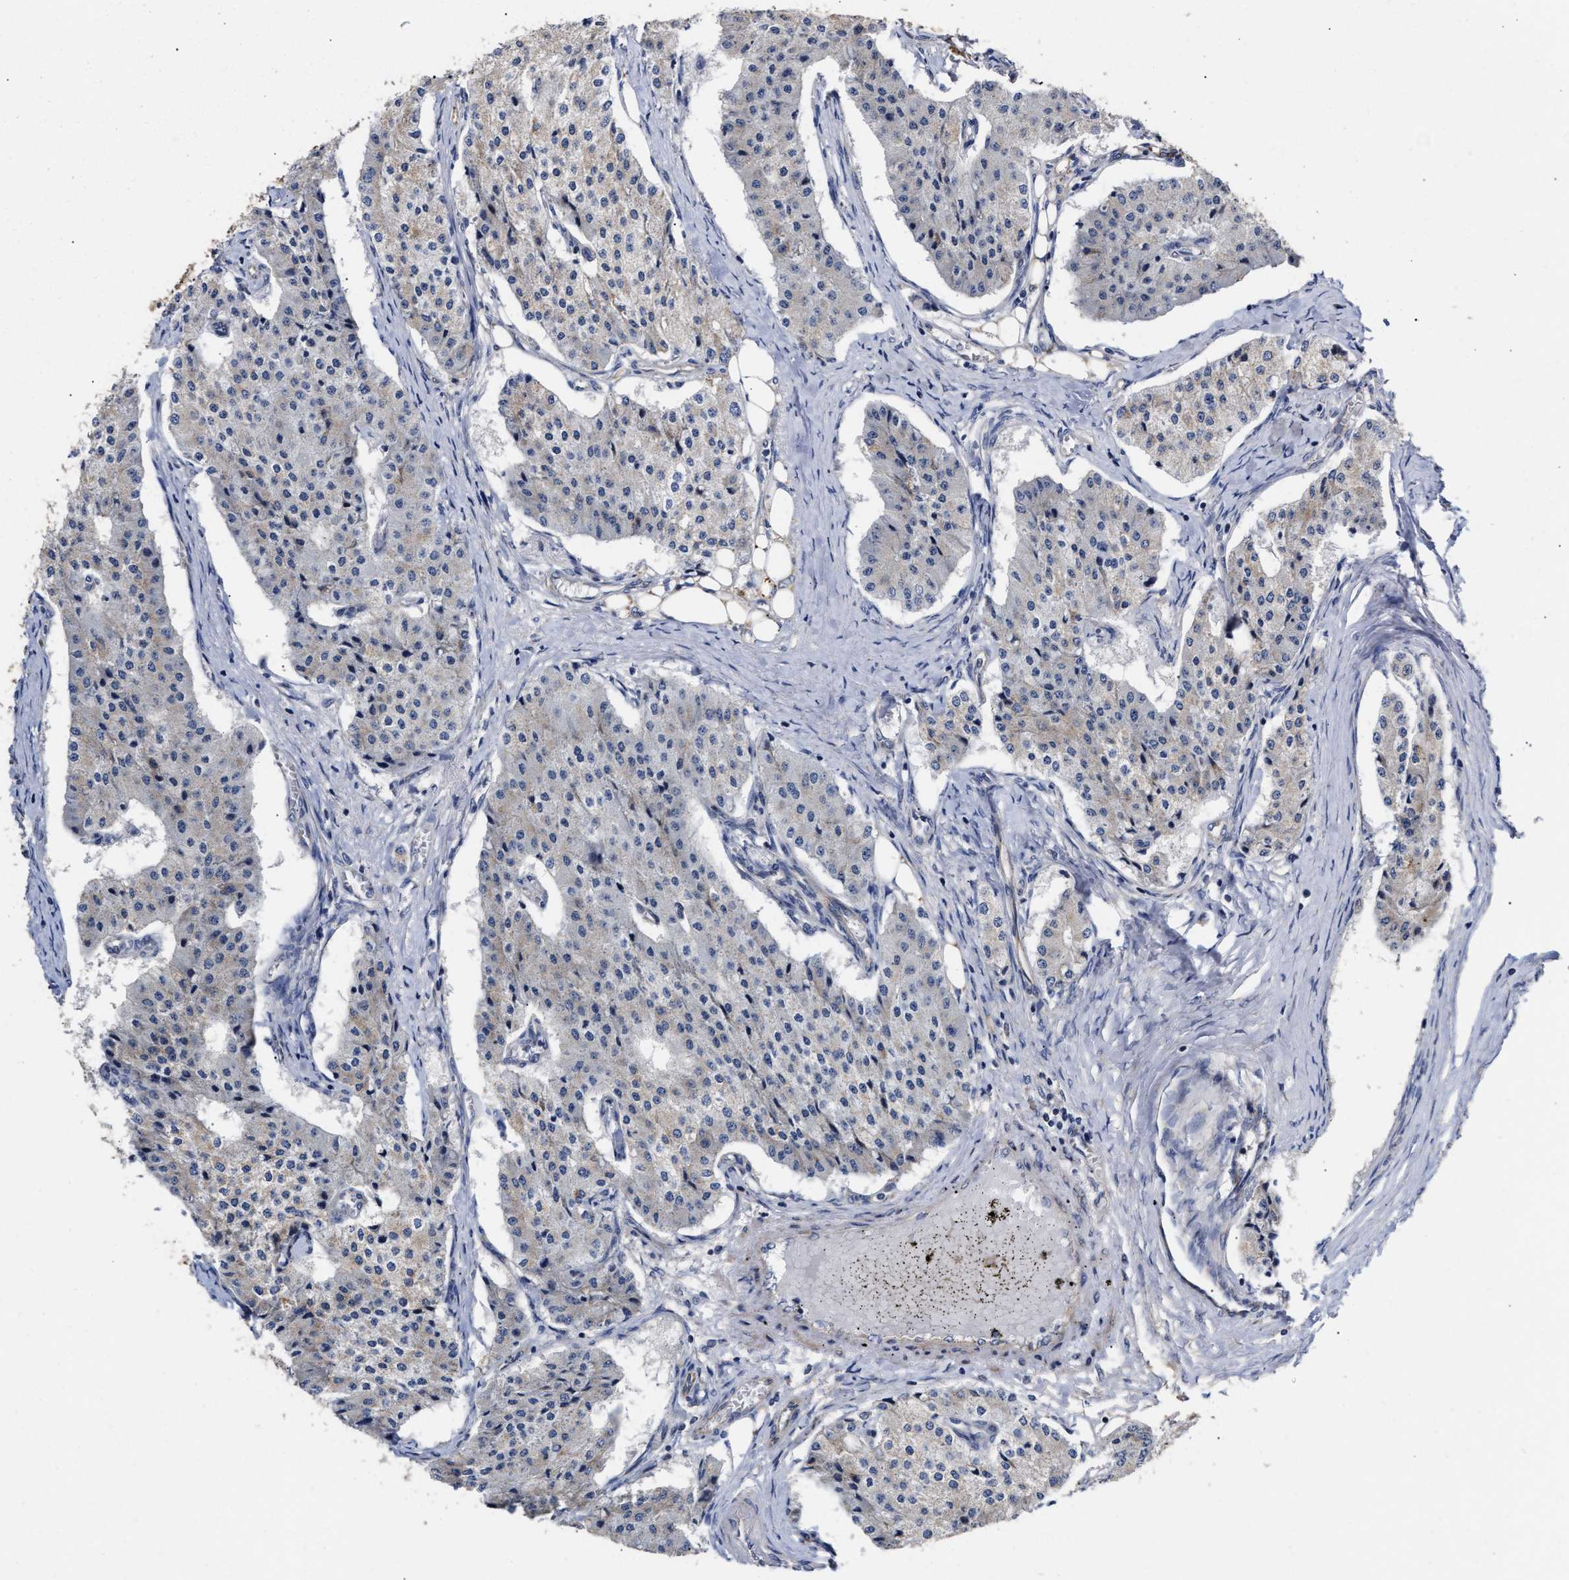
{"staining": {"intensity": "weak", "quantity": "<25%", "location": "cytoplasmic/membranous"}, "tissue": "carcinoid", "cell_type": "Tumor cells", "image_type": "cancer", "snomed": [{"axis": "morphology", "description": "Carcinoid, malignant, NOS"}, {"axis": "topography", "description": "Colon"}], "caption": "A photomicrograph of malignant carcinoid stained for a protein displays no brown staining in tumor cells. Brightfield microscopy of immunohistochemistry stained with DAB (3,3'-diaminobenzidine) (brown) and hematoxylin (blue), captured at high magnification.", "gene": "MALSU1", "patient": {"sex": "female", "age": 52}}